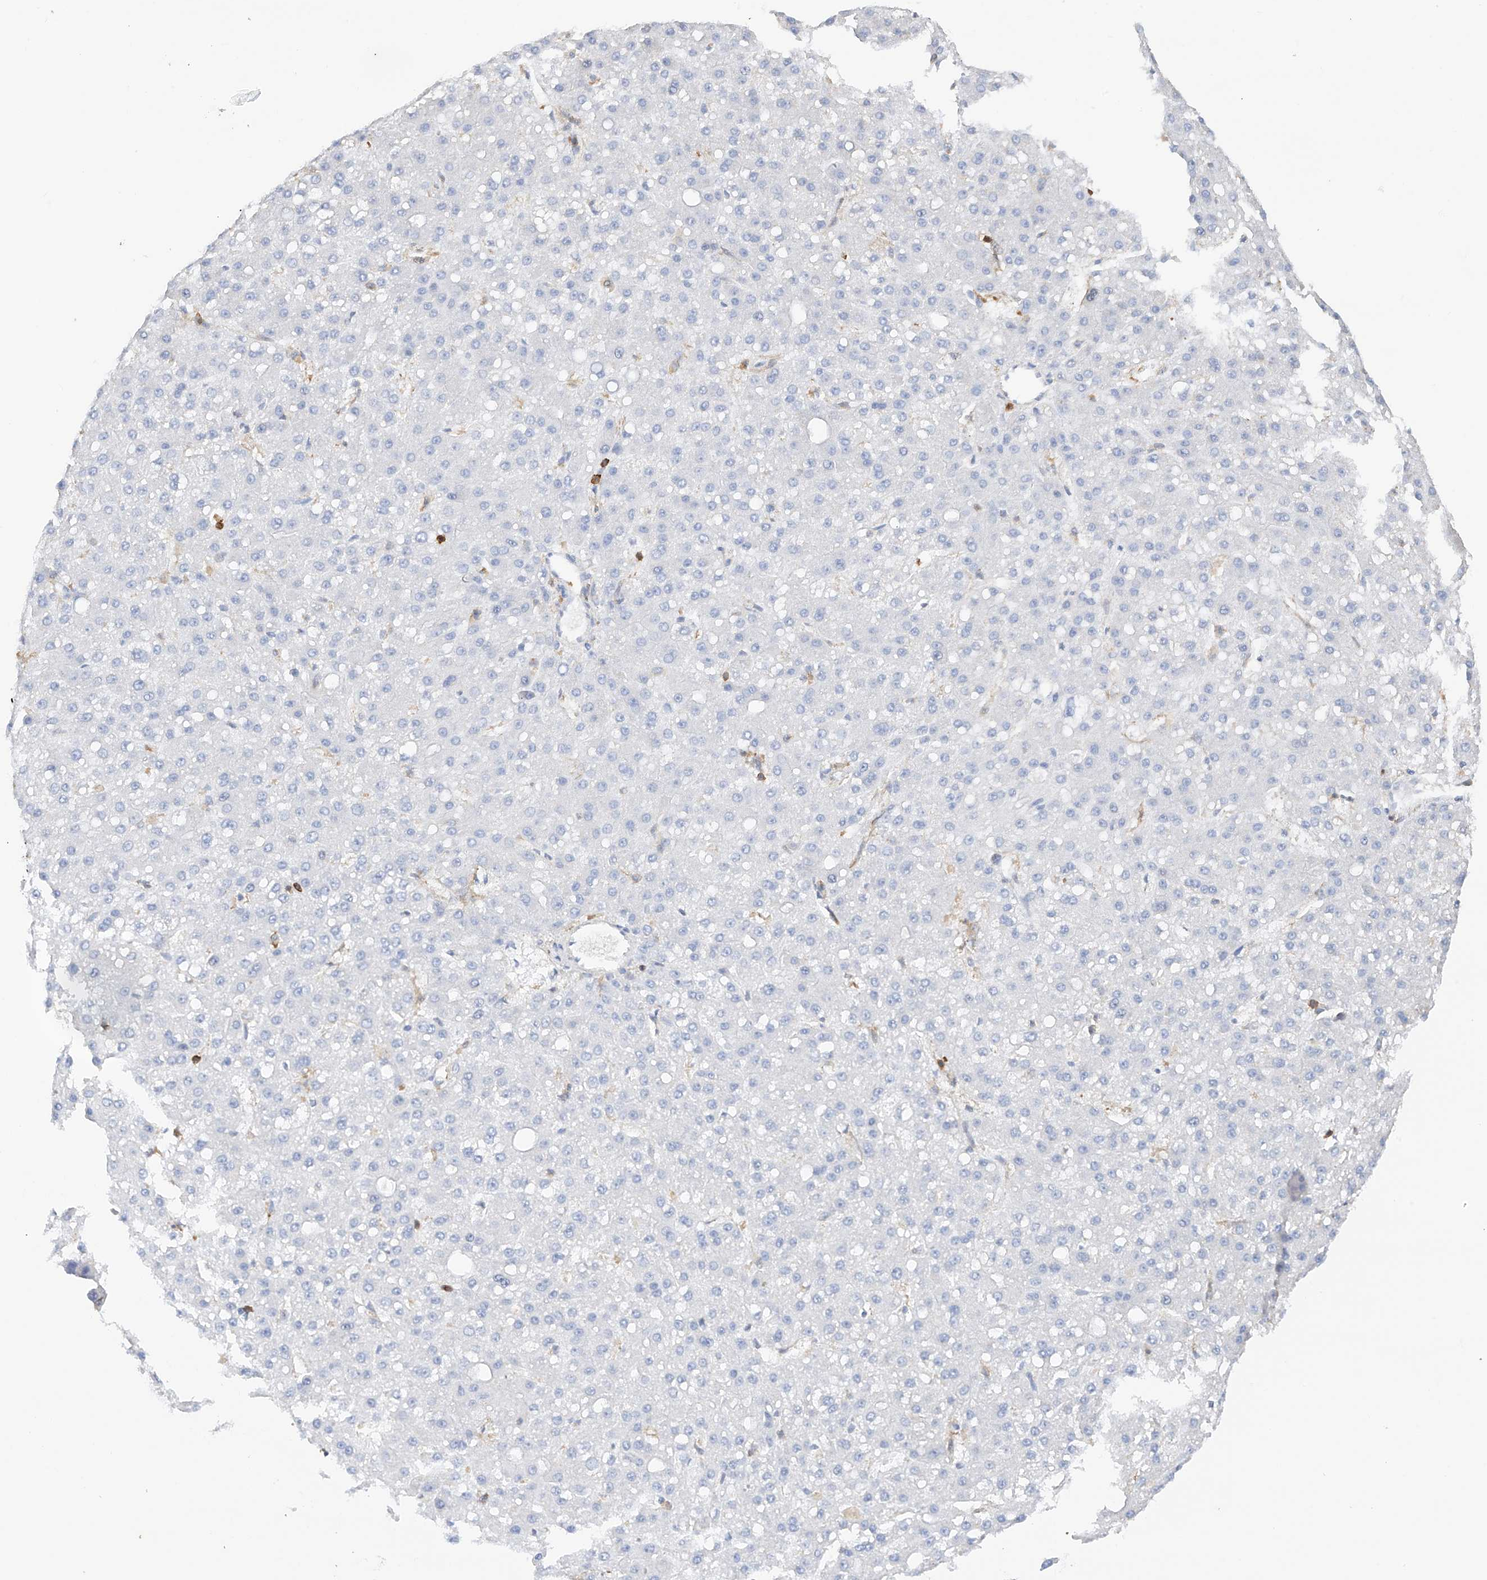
{"staining": {"intensity": "negative", "quantity": "none", "location": "none"}, "tissue": "liver cancer", "cell_type": "Tumor cells", "image_type": "cancer", "snomed": [{"axis": "morphology", "description": "Carcinoma, Hepatocellular, NOS"}, {"axis": "topography", "description": "Liver"}], "caption": "The micrograph demonstrates no significant staining in tumor cells of hepatocellular carcinoma (liver).", "gene": "ARHGAP25", "patient": {"sex": "male", "age": 67}}